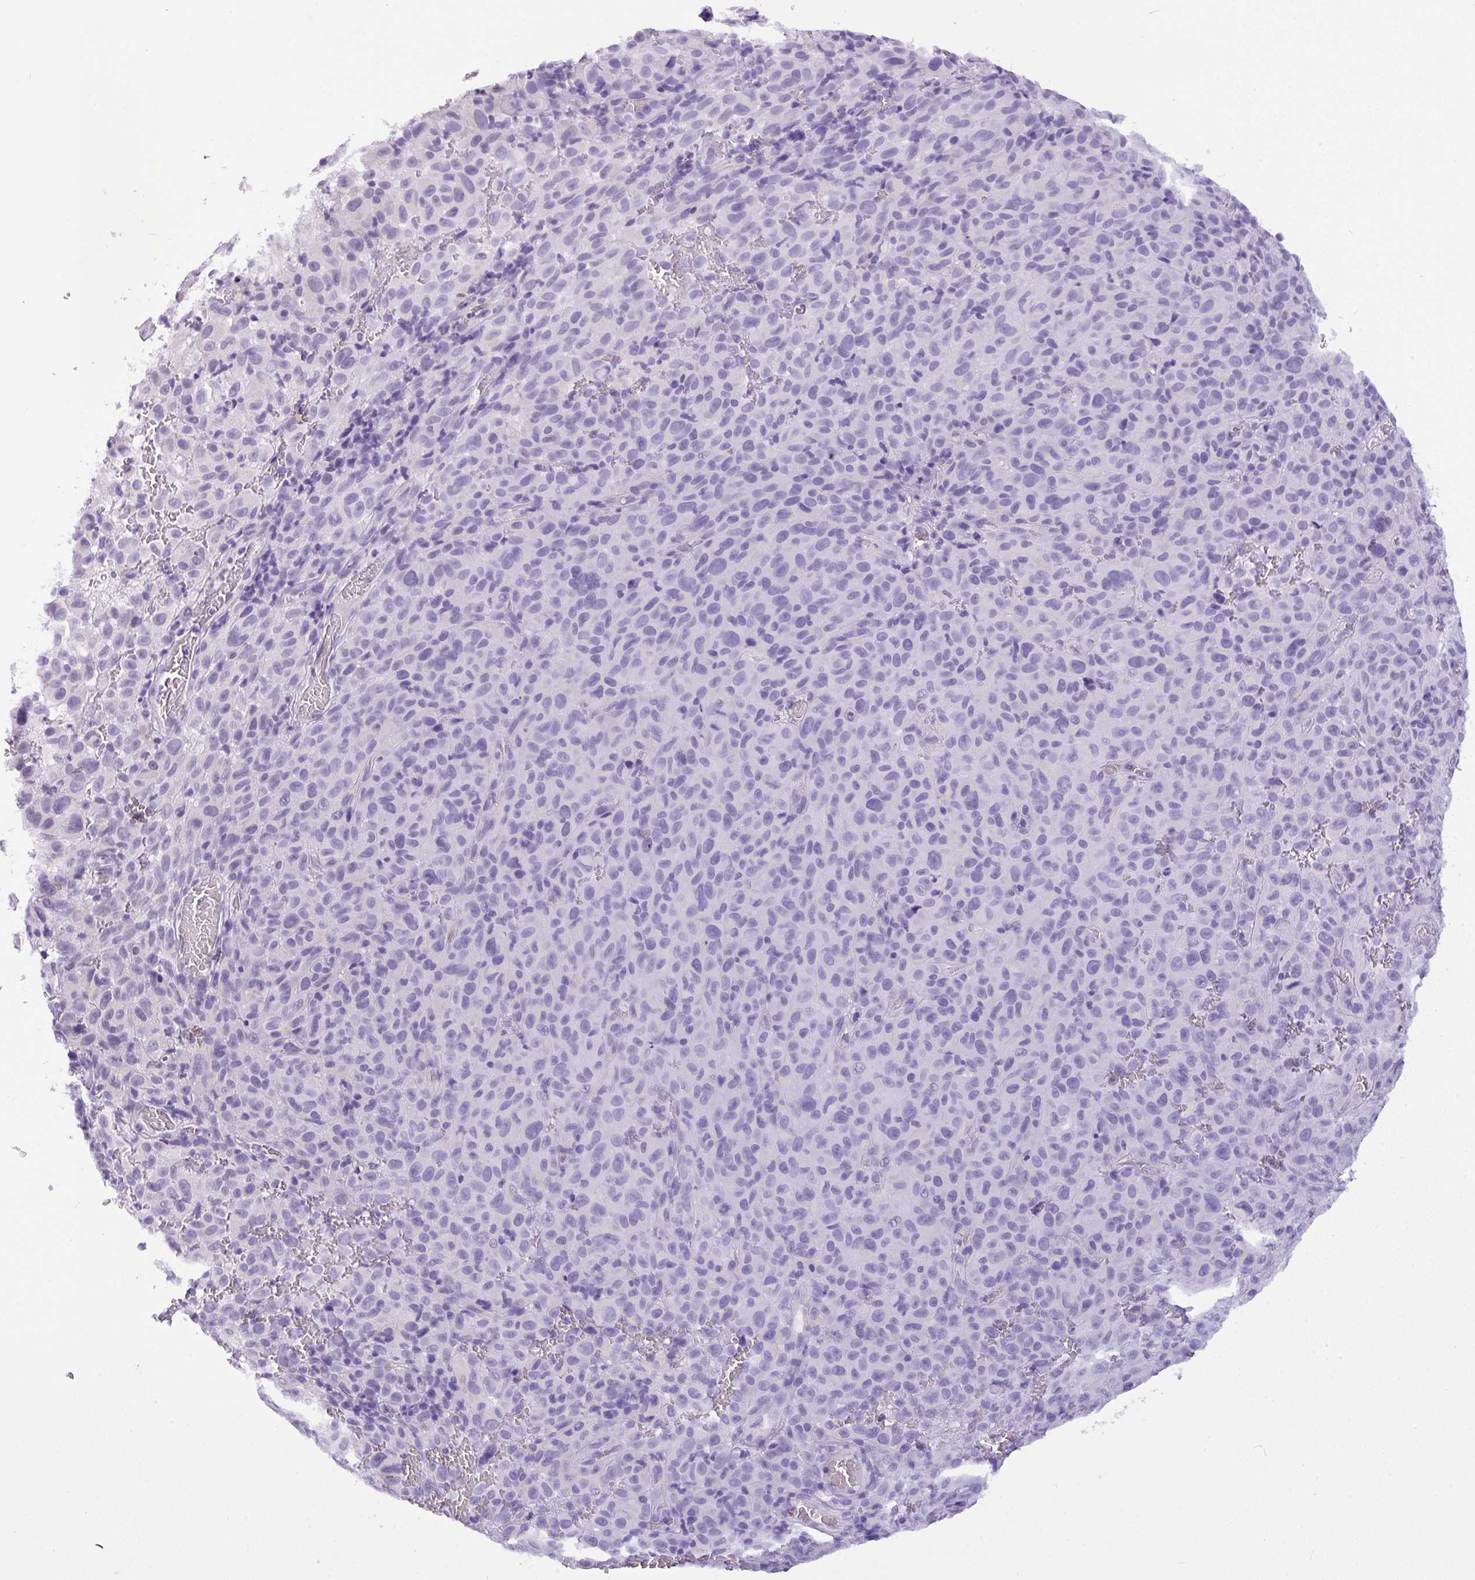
{"staining": {"intensity": "negative", "quantity": "none", "location": "none"}, "tissue": "melanoma", "cell_type": "Tumor cells", "image_type": "cancer", "snomed": [{"axis": "morphology", "description": "Malignant melanoma, NOS"}, {"axis": "topography", "description": "Skin"}], "caption": "This is a micrograph of IHC staining of melanoma, which shows no staining in tumor cells.", "gene": "MUC21", "patient": {"sex": "female", "age": 82}}